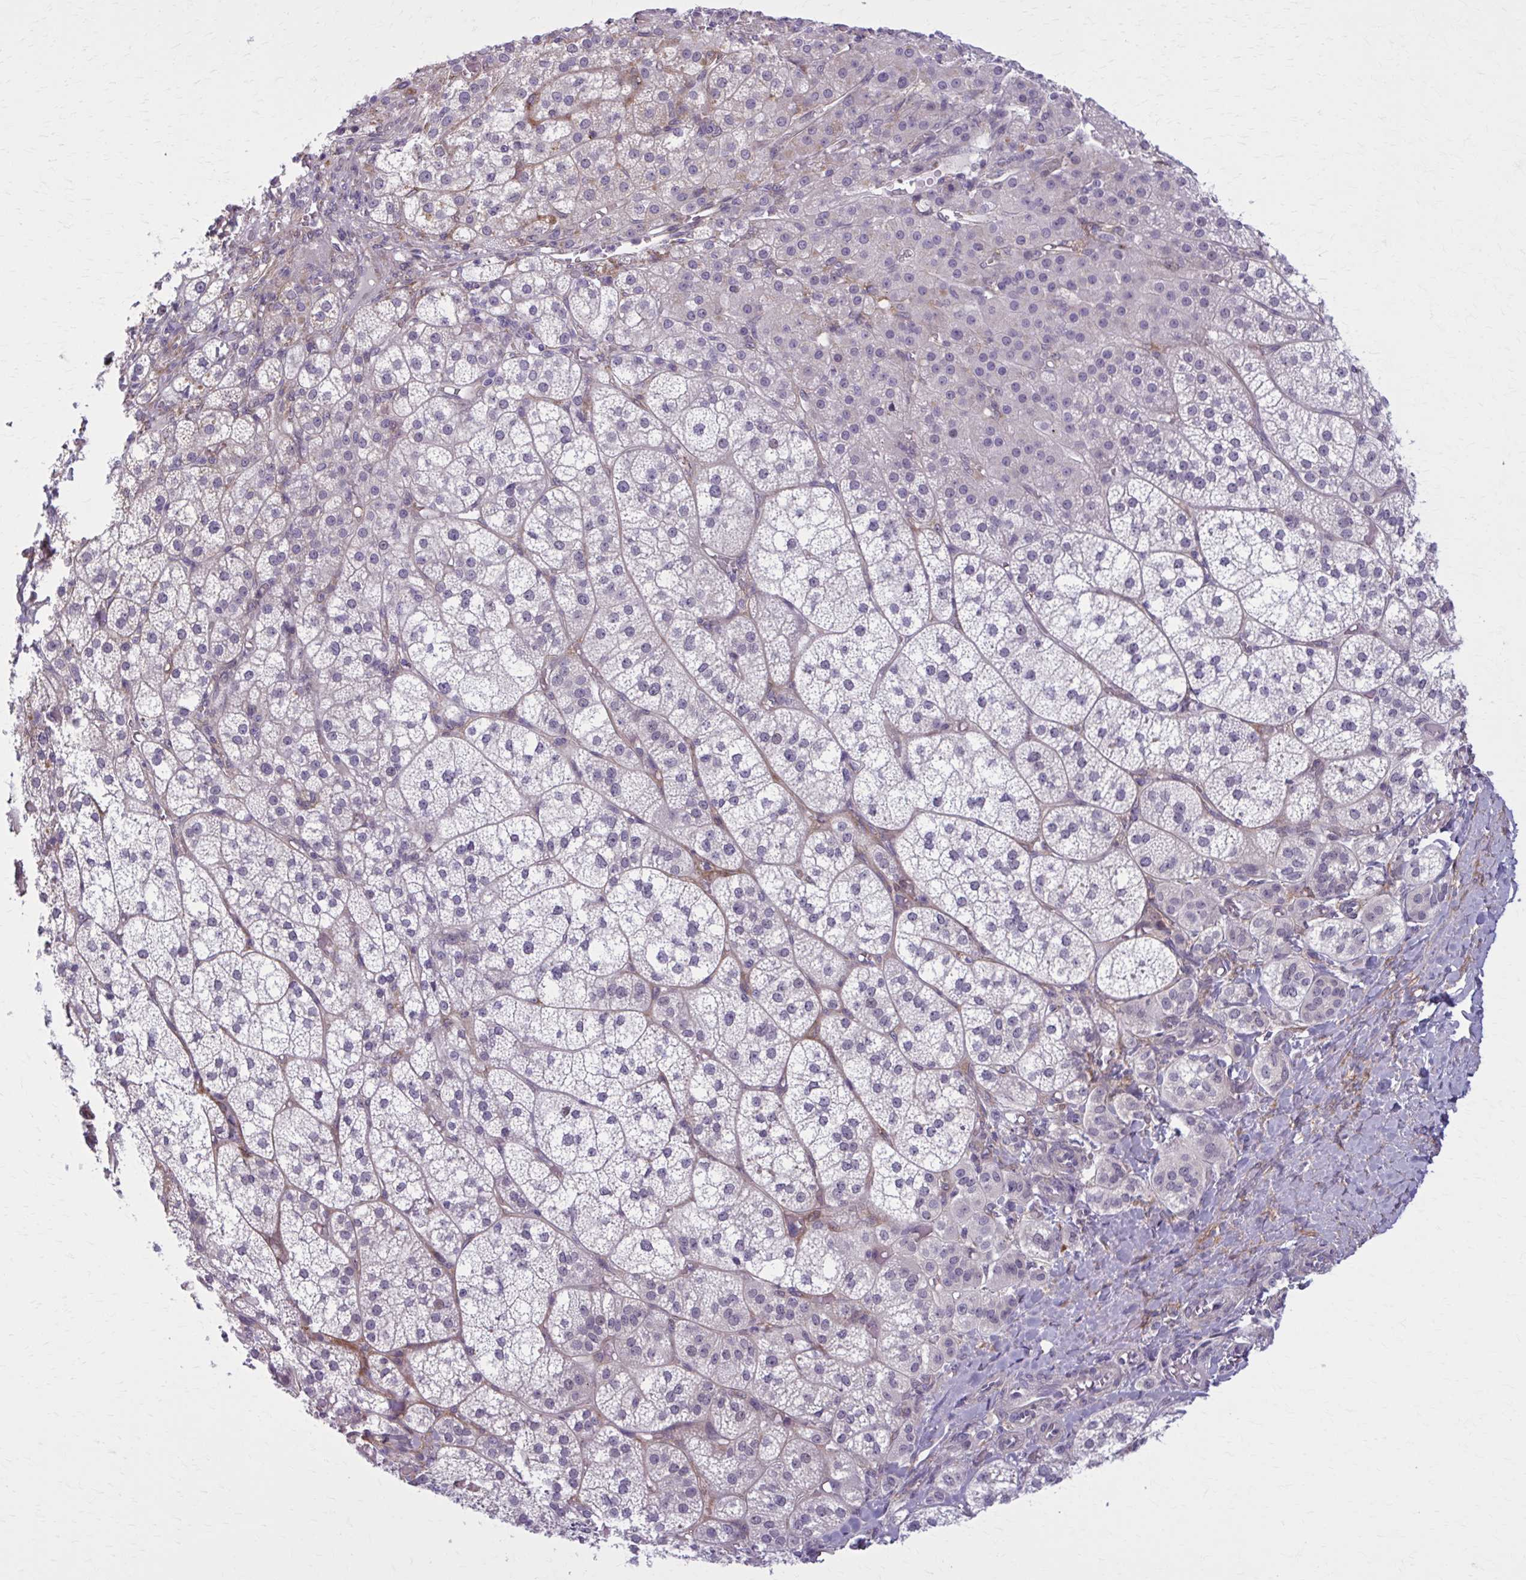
{"staining": {"intensity": "moderate", "quantity": "<25%", "location": "cytoplasmic/membranous,nuclear"}, "tissue": "adrenal gland", "cell_type": "Glandular cells", "image_type": "normal", "snomed": [{"axis": "morphology", "description": "Normal tissue, NOS"}, {"axis": "topography", "description": "Adrenal gland"}], "caption": "Immunohistochemistry (IHC) staining of benign adrenal gland, which shows low levels of moderate cytoplasmic/membranous,nuclear staining in about <25% of glandular cells indicating moderate cytoplasmic/membranous,nuclear protein positivity. The staining was performed using DAB (3,3'-diaminobenzidine) (brown) for protein detection and nuclei were counterstained in hematoxylin (blue).", "gene": "NUMBL", "patient": {"sex": "female", "age": 60}}